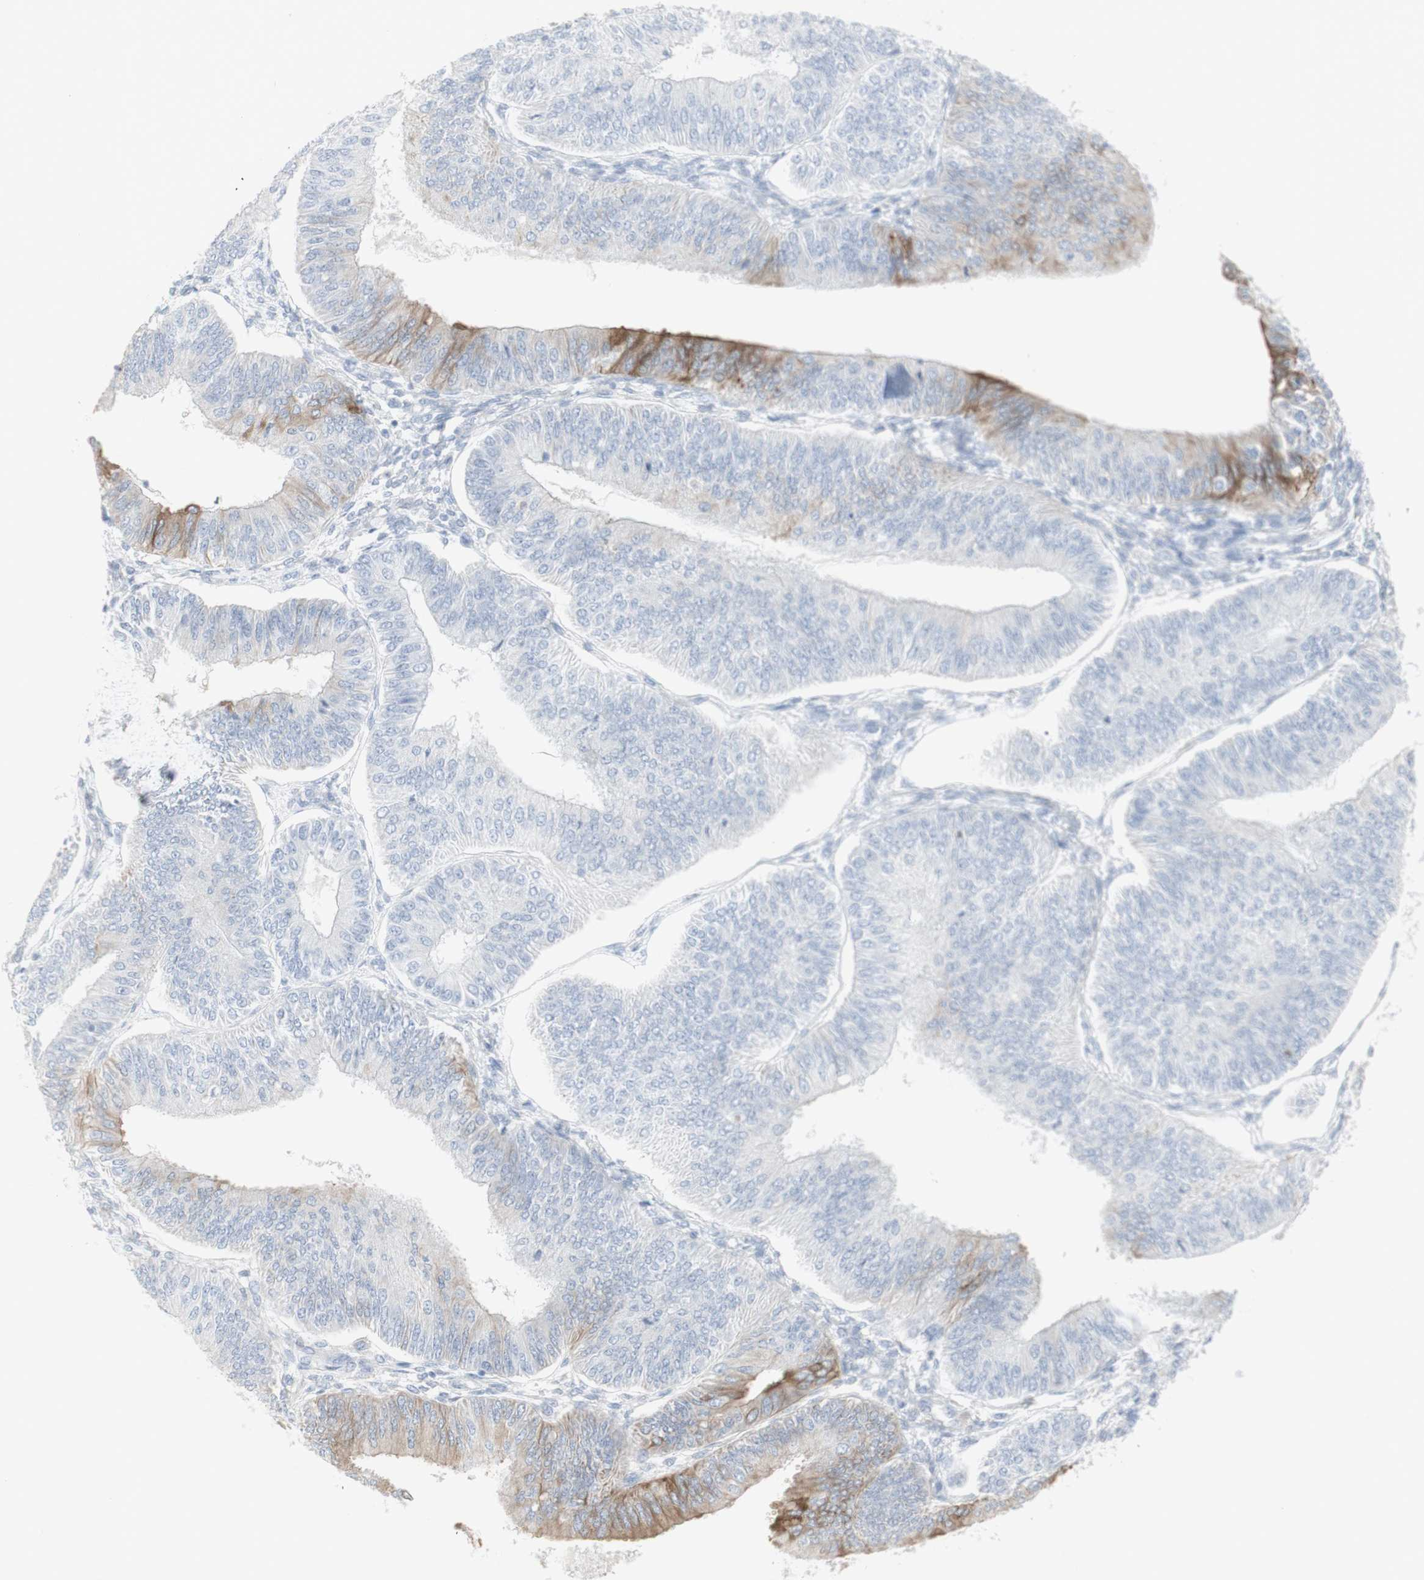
{"staining": {"intensity": "weak", "quantity": "<25%", "location": "cytoplasmic/membranous"}, "tissue": "endometrial cancer", "cell_type": "Tumor cells", "image_type": "cancer", "snomed": [{"axis": "morphology", "description": "Adenocarcinoma, NOS"}, {"axis": "topography", "description": "Endometrium"}], "caption": "DAB immunohistochemical staining of endometrial cancer (adenocarcinoma) exhibits no significant staining in tumor cells.", "gene": "ENSG00000198211", "patient": {"sex": "female", "age": 58}}